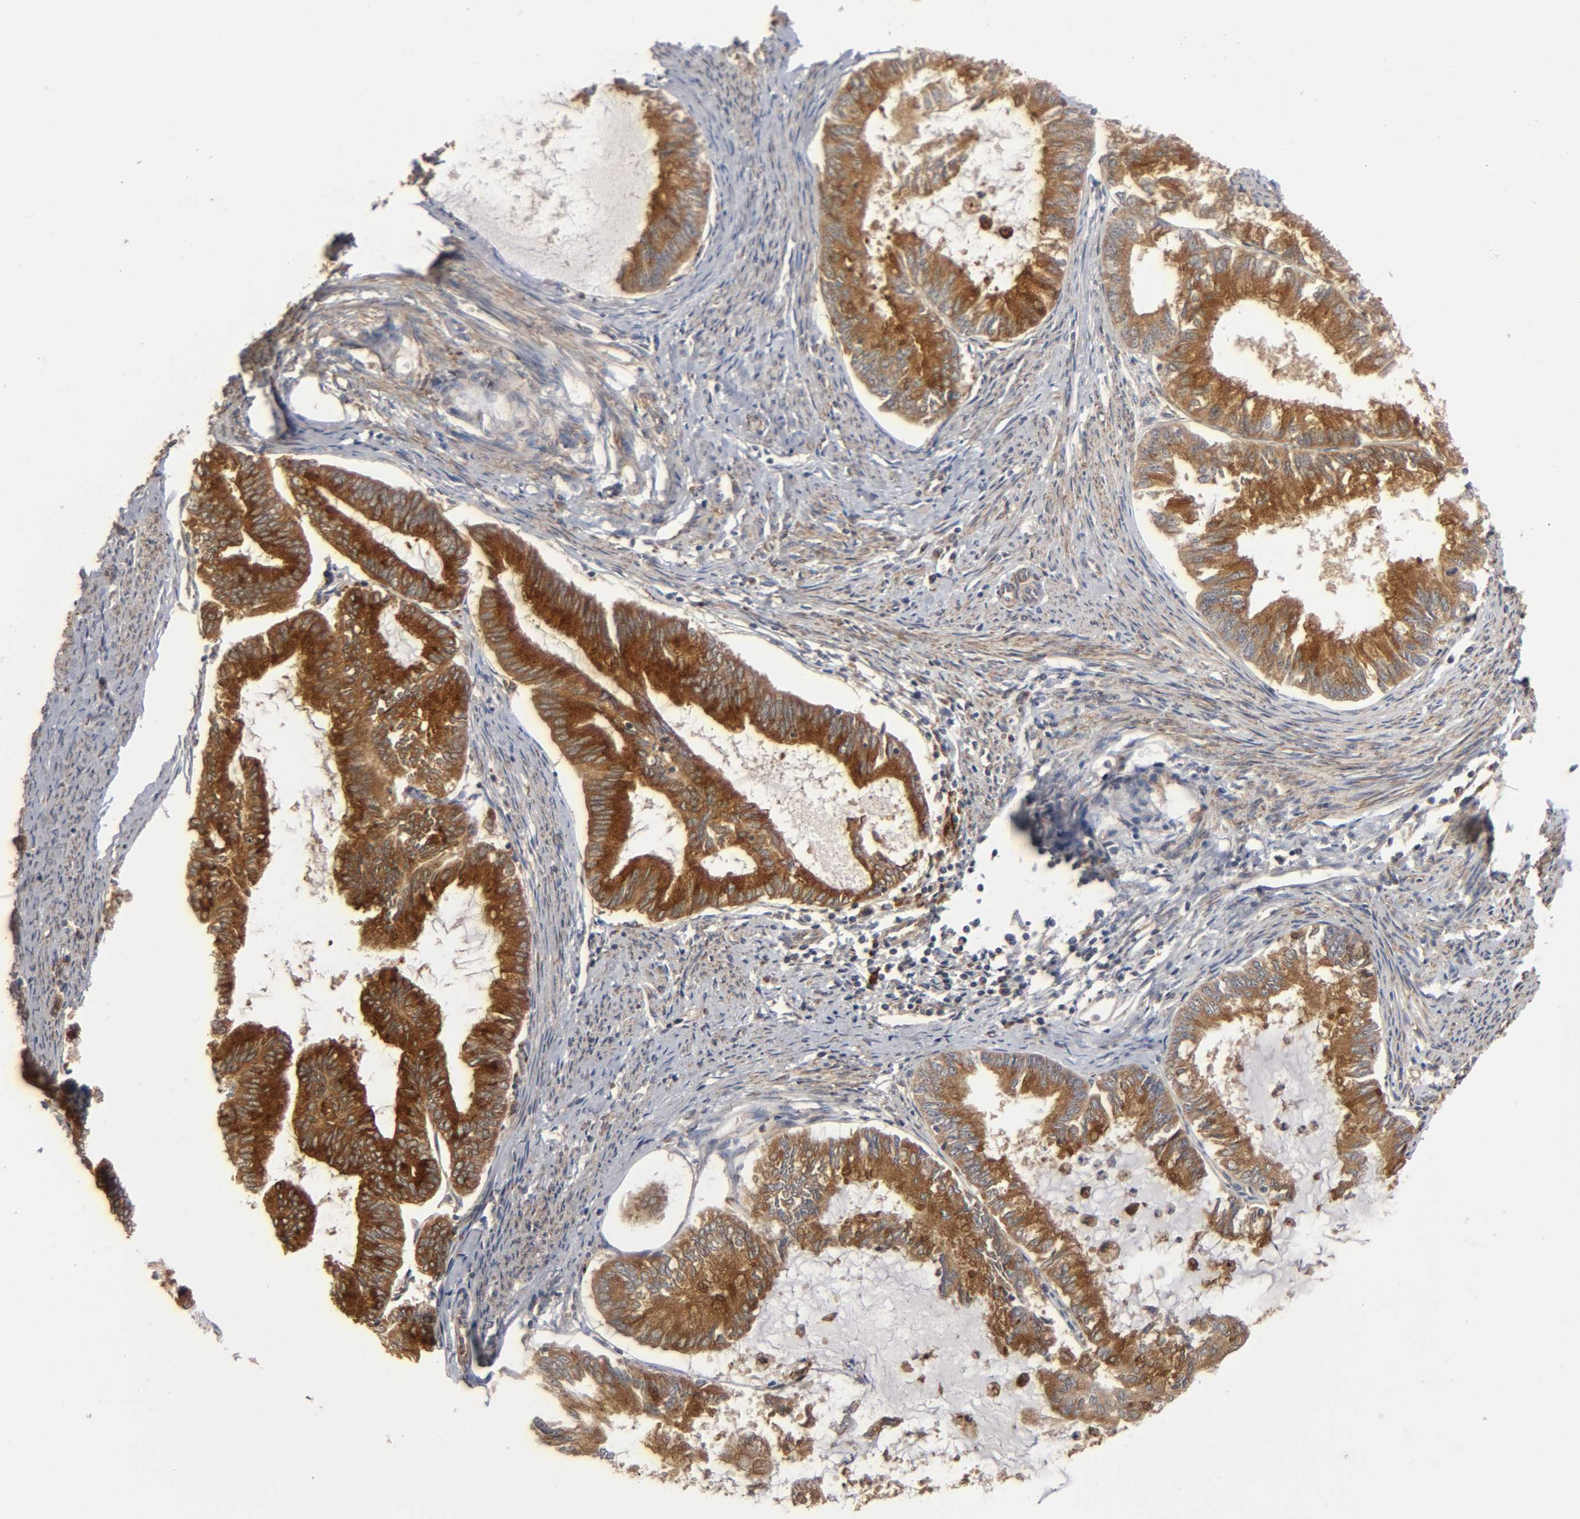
{"staining": {"intensity": "strong", "quantity": ">75%", "location": "cytoplasmic/membranous"}, "tissue": "endometrial cancer", "cell_type": "Tumor cells", "image_type": "cancer", "snomed": [{"axis": "morphology", "description": "Adenocarcinoma, NOS"}, {"axis": "topography", "description": "Endometrium"}], "caption": "Protein analysis of endometrial cancer (adenocarcinoma) tissue demonstrates strong cytoplasmic/membranous expression in approximately >75% of tumor cells. The staining was performed using DAB (3,3'-diaminobenzidine) to visualize the protein expression in brown, while the nuclei were stained in blue with hematoxylin (Magnification: 20x).", "gene": "GNPTG", "patient": {"sex": "female", "age": 86}}